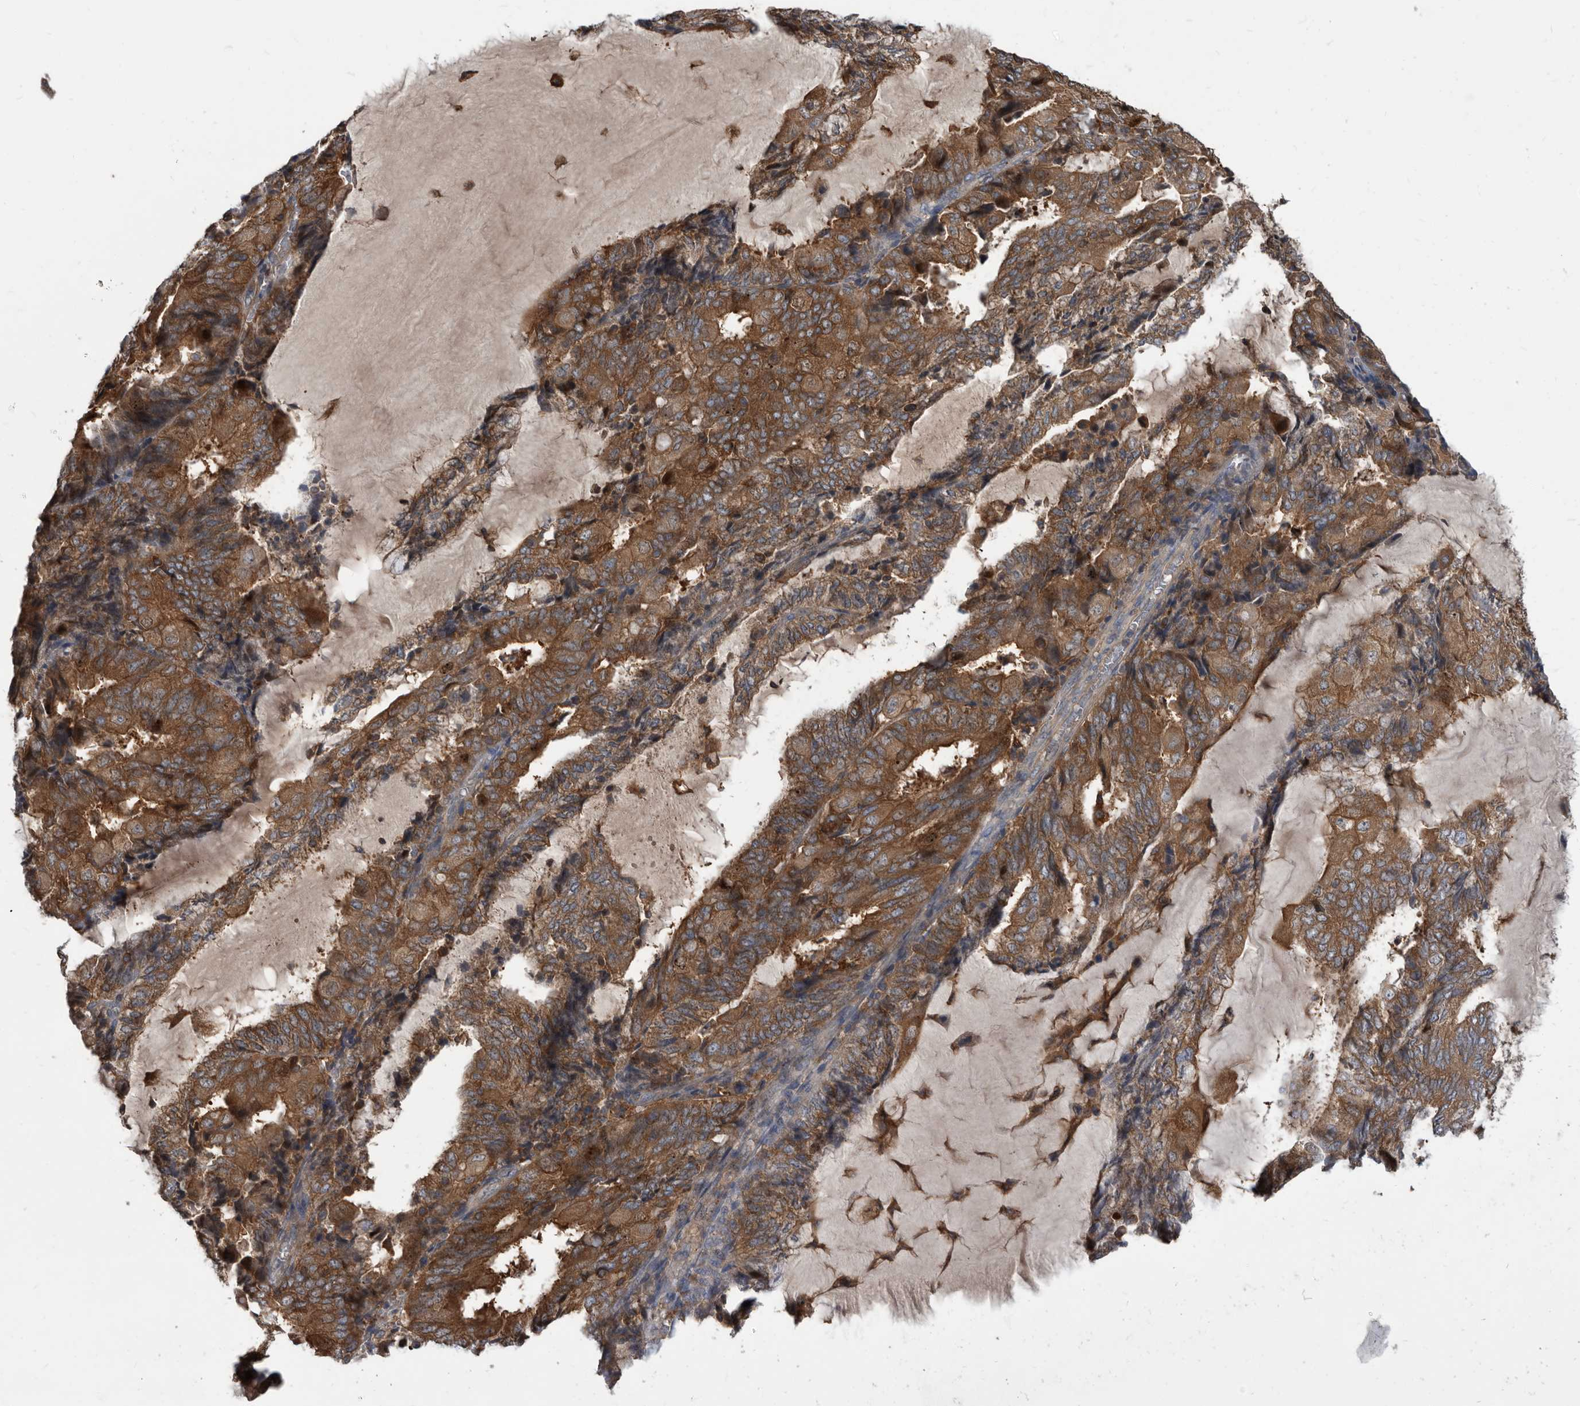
{"staining": {"intensity": "moderate", "quantity": ">75%", "location": "cytoplasmic/membranous"}, "tissue": "endometrial cancer", "cell_type": "Tumor cells", "image_type": "cancer", "snomed": [{"axis": "morphology", "description": "Adenocarcinoma, NOS"}, {"axis": "topography", "description": "Endometrium"}], "caption": "Human adenocarcinoma (endometrial) stained with a protein marker exhibits moderate staining in tumor cells.", "gene": "APEH", "patient": {"sex": "female", "age": 81}}